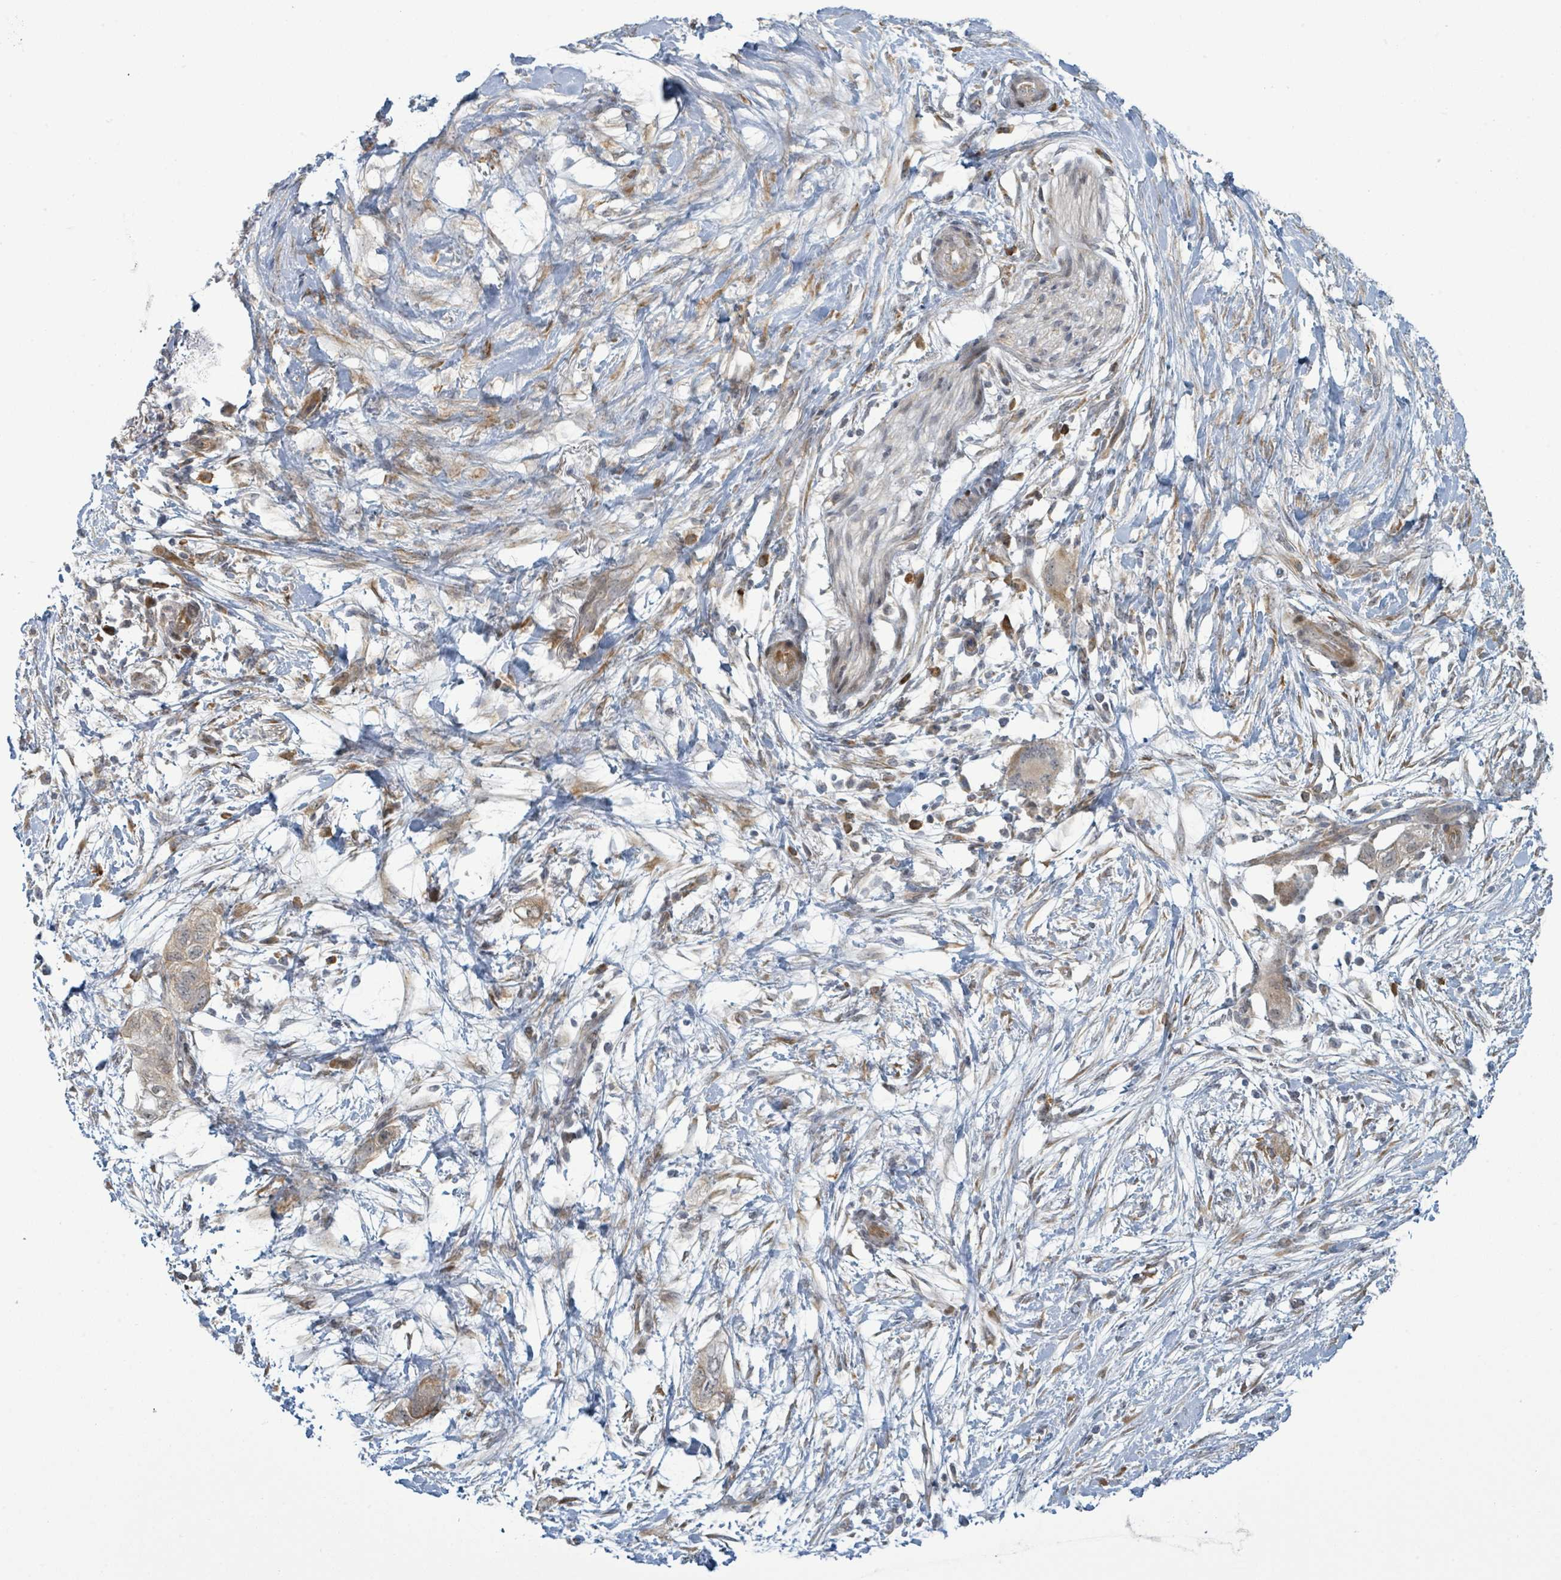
{"staining": {"intensity": "weak", "quantity": "<25%", "location": "cytoplasmic/membranous"}, "tissue": "pancreatic cancer", "cell_type": "Tumor cells", "image_type": "cancer", "snomed": [{"axis": "morphology", "description": "Adenocarcinoma, NOS"}, {"axis": "topography", "description": "Pancreas"}], "caption": "The micrograph shows no staining of tumor cells in adenocarcinoma (pancreatic).", "gene": "RPL32", "patient": {"sex": "female", "age": 72}}